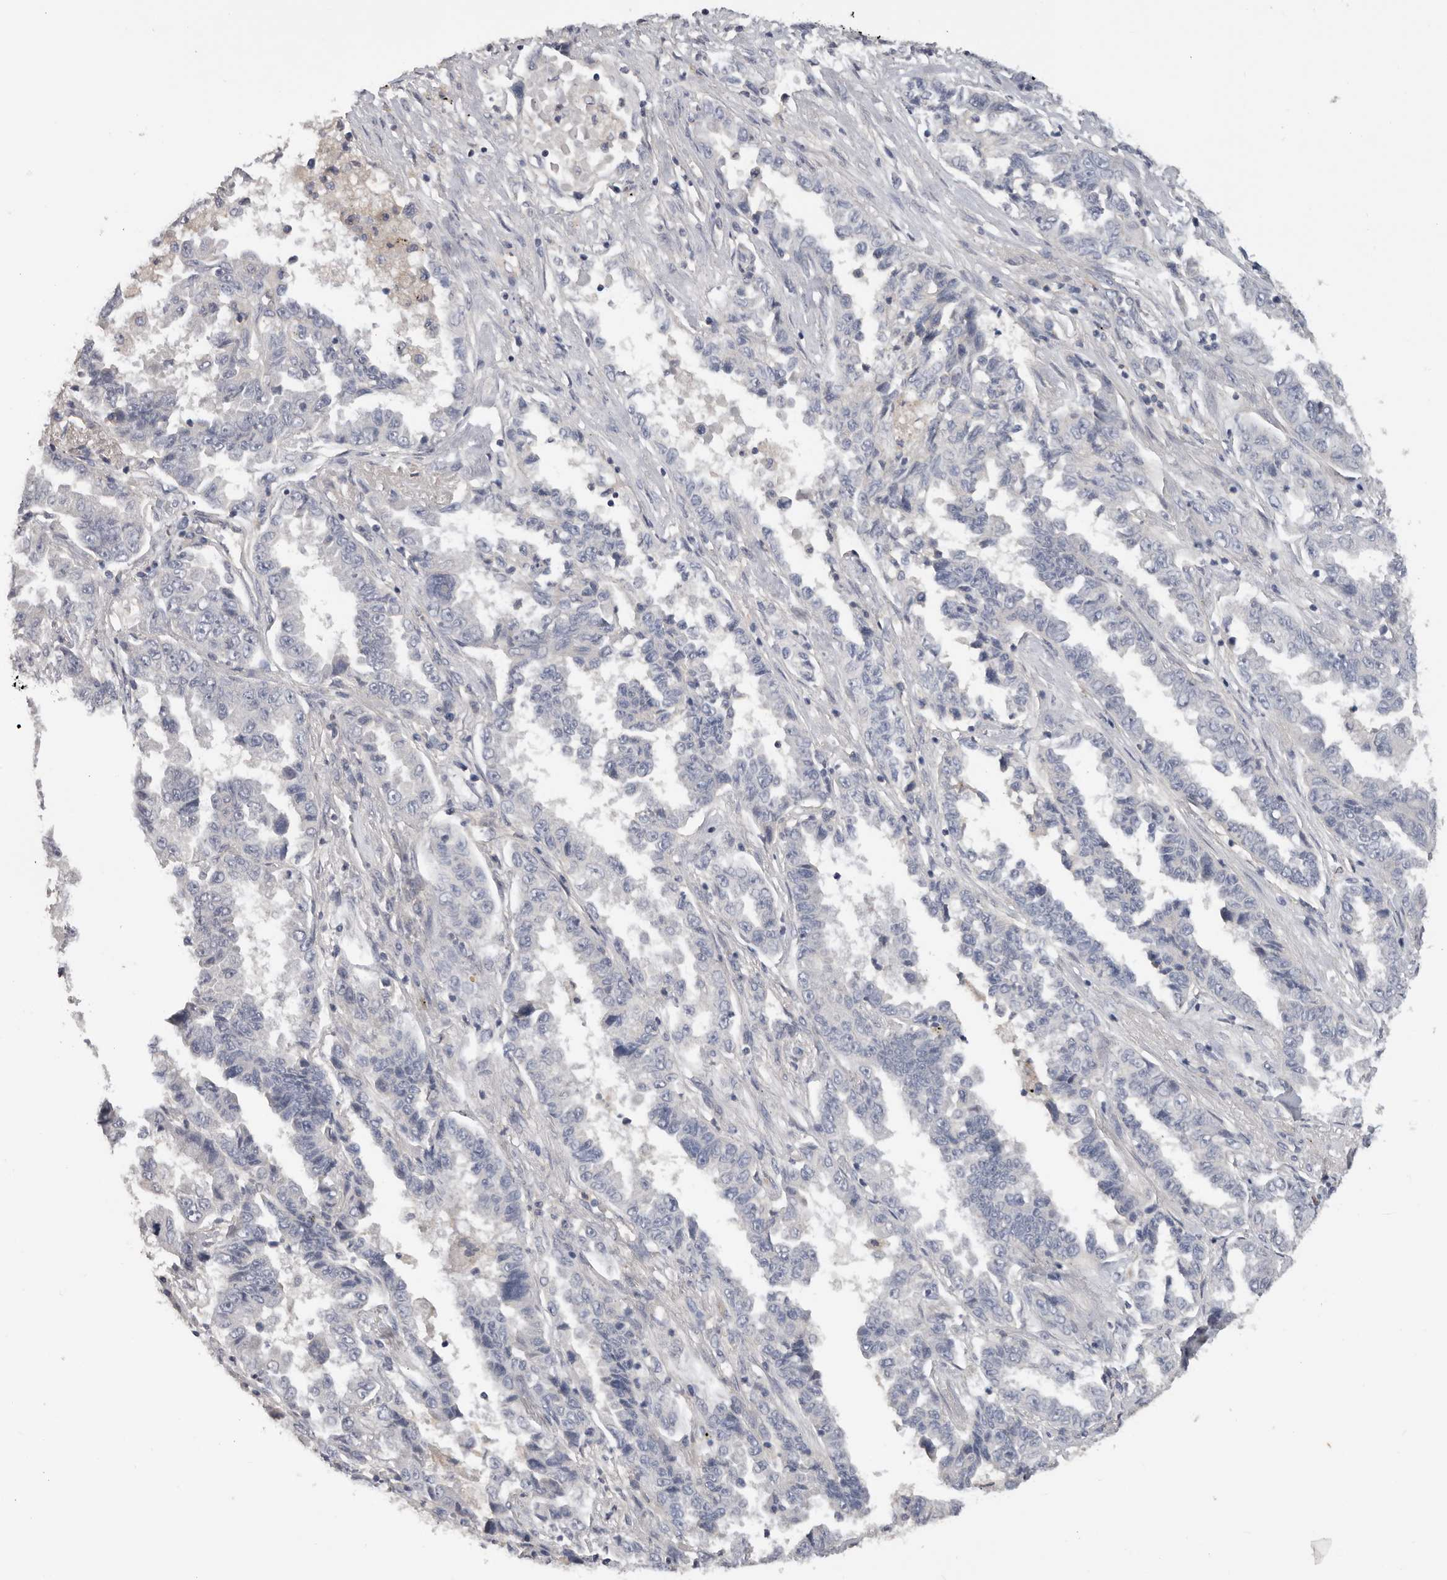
{"staining": {"intensity": "negative", "quantity": "none", "location": "none"}, "tissue": "lung cancer", "cell_type": "Tumor cells", "image_type": "cancer", "snomed": [{"axis": "morphology", "description": "Adenocarcinoma, NOS"}, {"axis": "topography", "description": "Lung"}], "caption": "Immunohistochemistry histopathology image of human lung adenocarcinoma stained for a protein (brown), which shows no expression in tumor cells.", "gene": "WDTC1", "patient": {"sex": "female", "age": 51}}